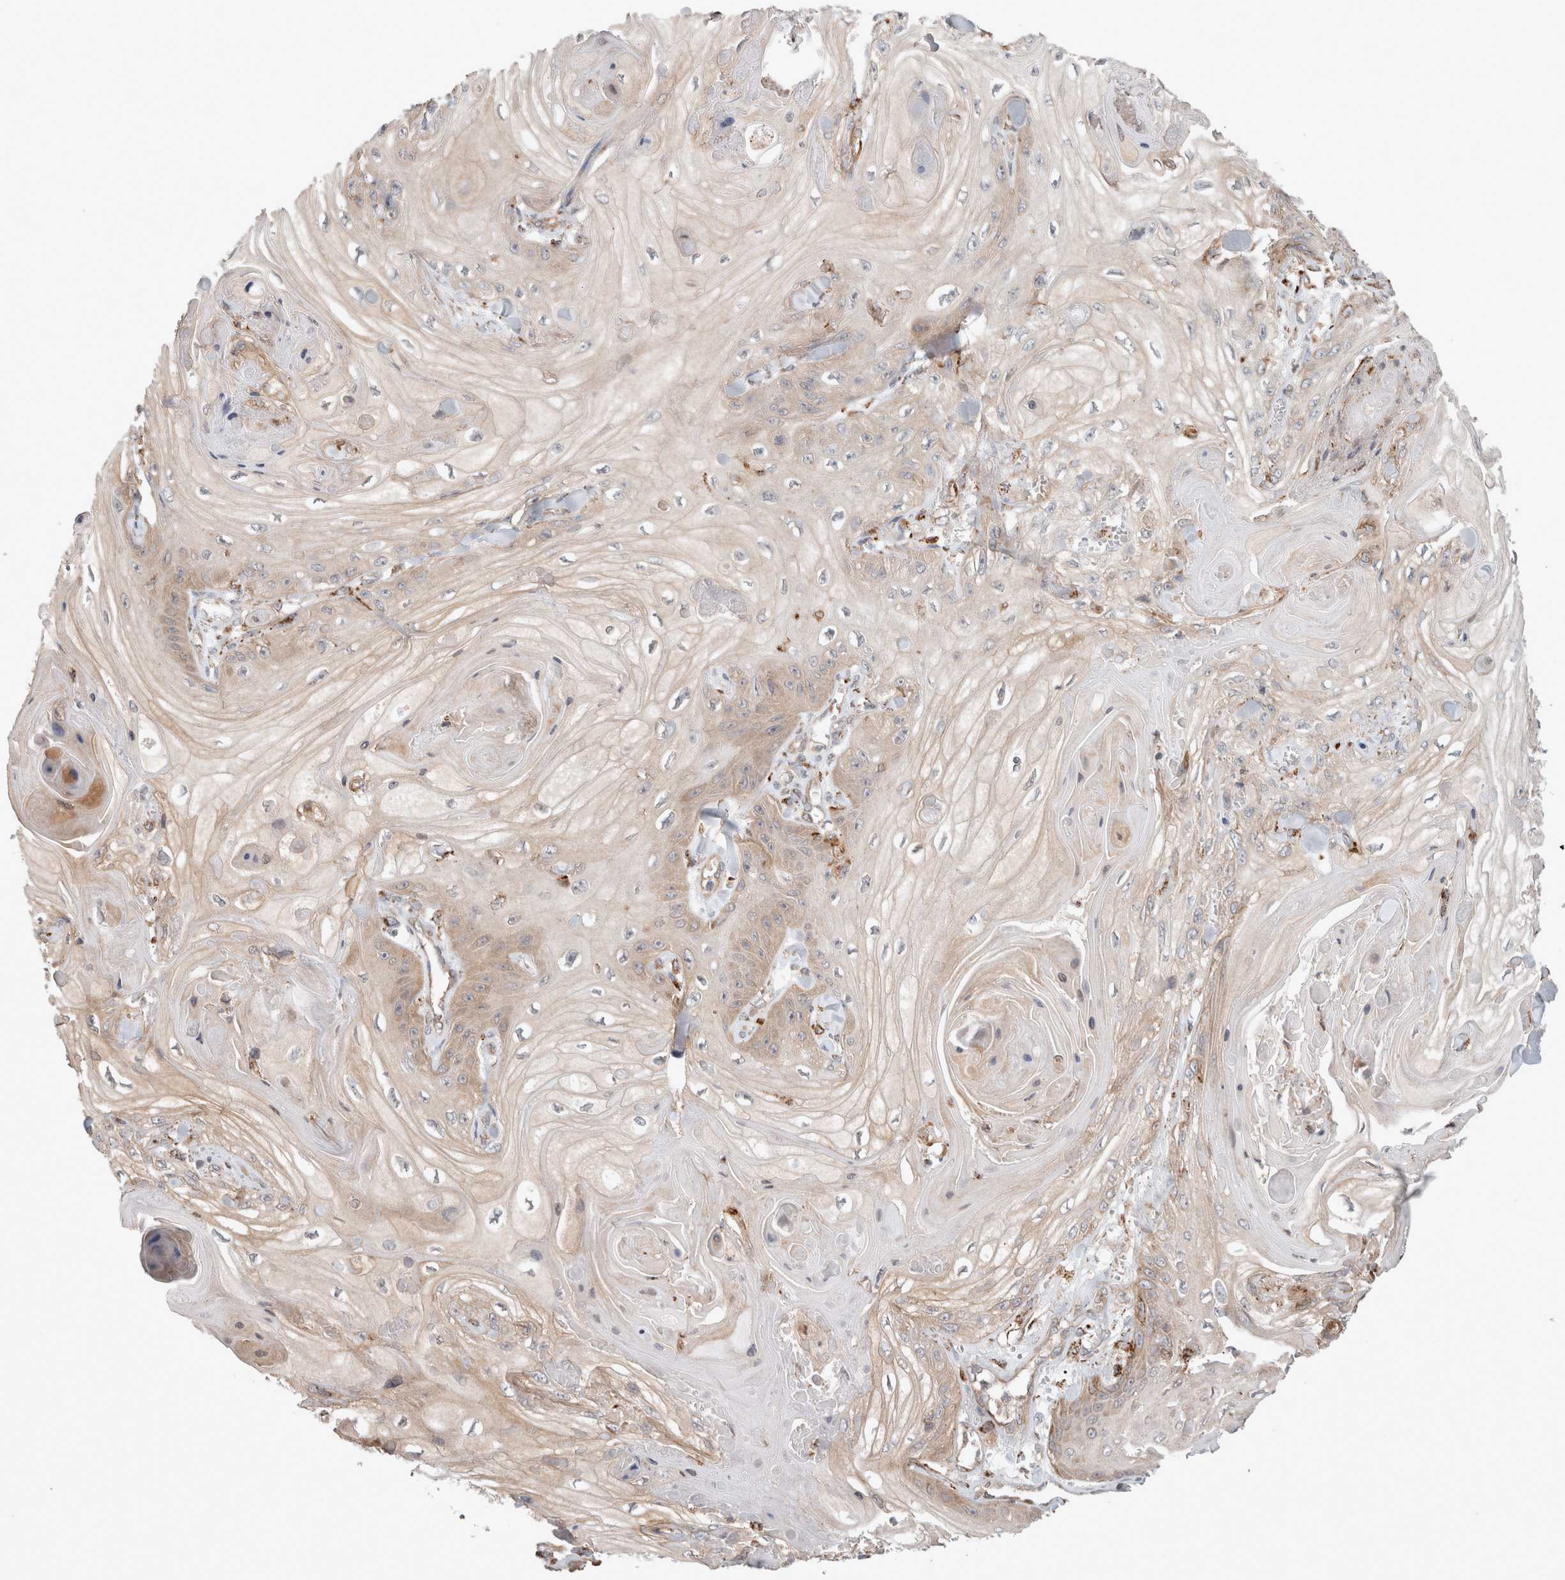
{"staining": {"intensity": "weak", "quantity": "<25%", "location": "cytoplasmic/membranous"}, "tissue": "skin cancer", "cell_type": "Tumor cells", "image_type": "cancer", "snomed": [{"axis": "morphology", "description": "Squamous cell carcinoma, NOS"}, {"axis": "topography", "description": "Skin"}], "caption": "Tumor cells show no significant protein expression in skin cancer (squamous cell carcinoma).", "gene": "HROB", "patient": {"sex": "male", "age": 74}}